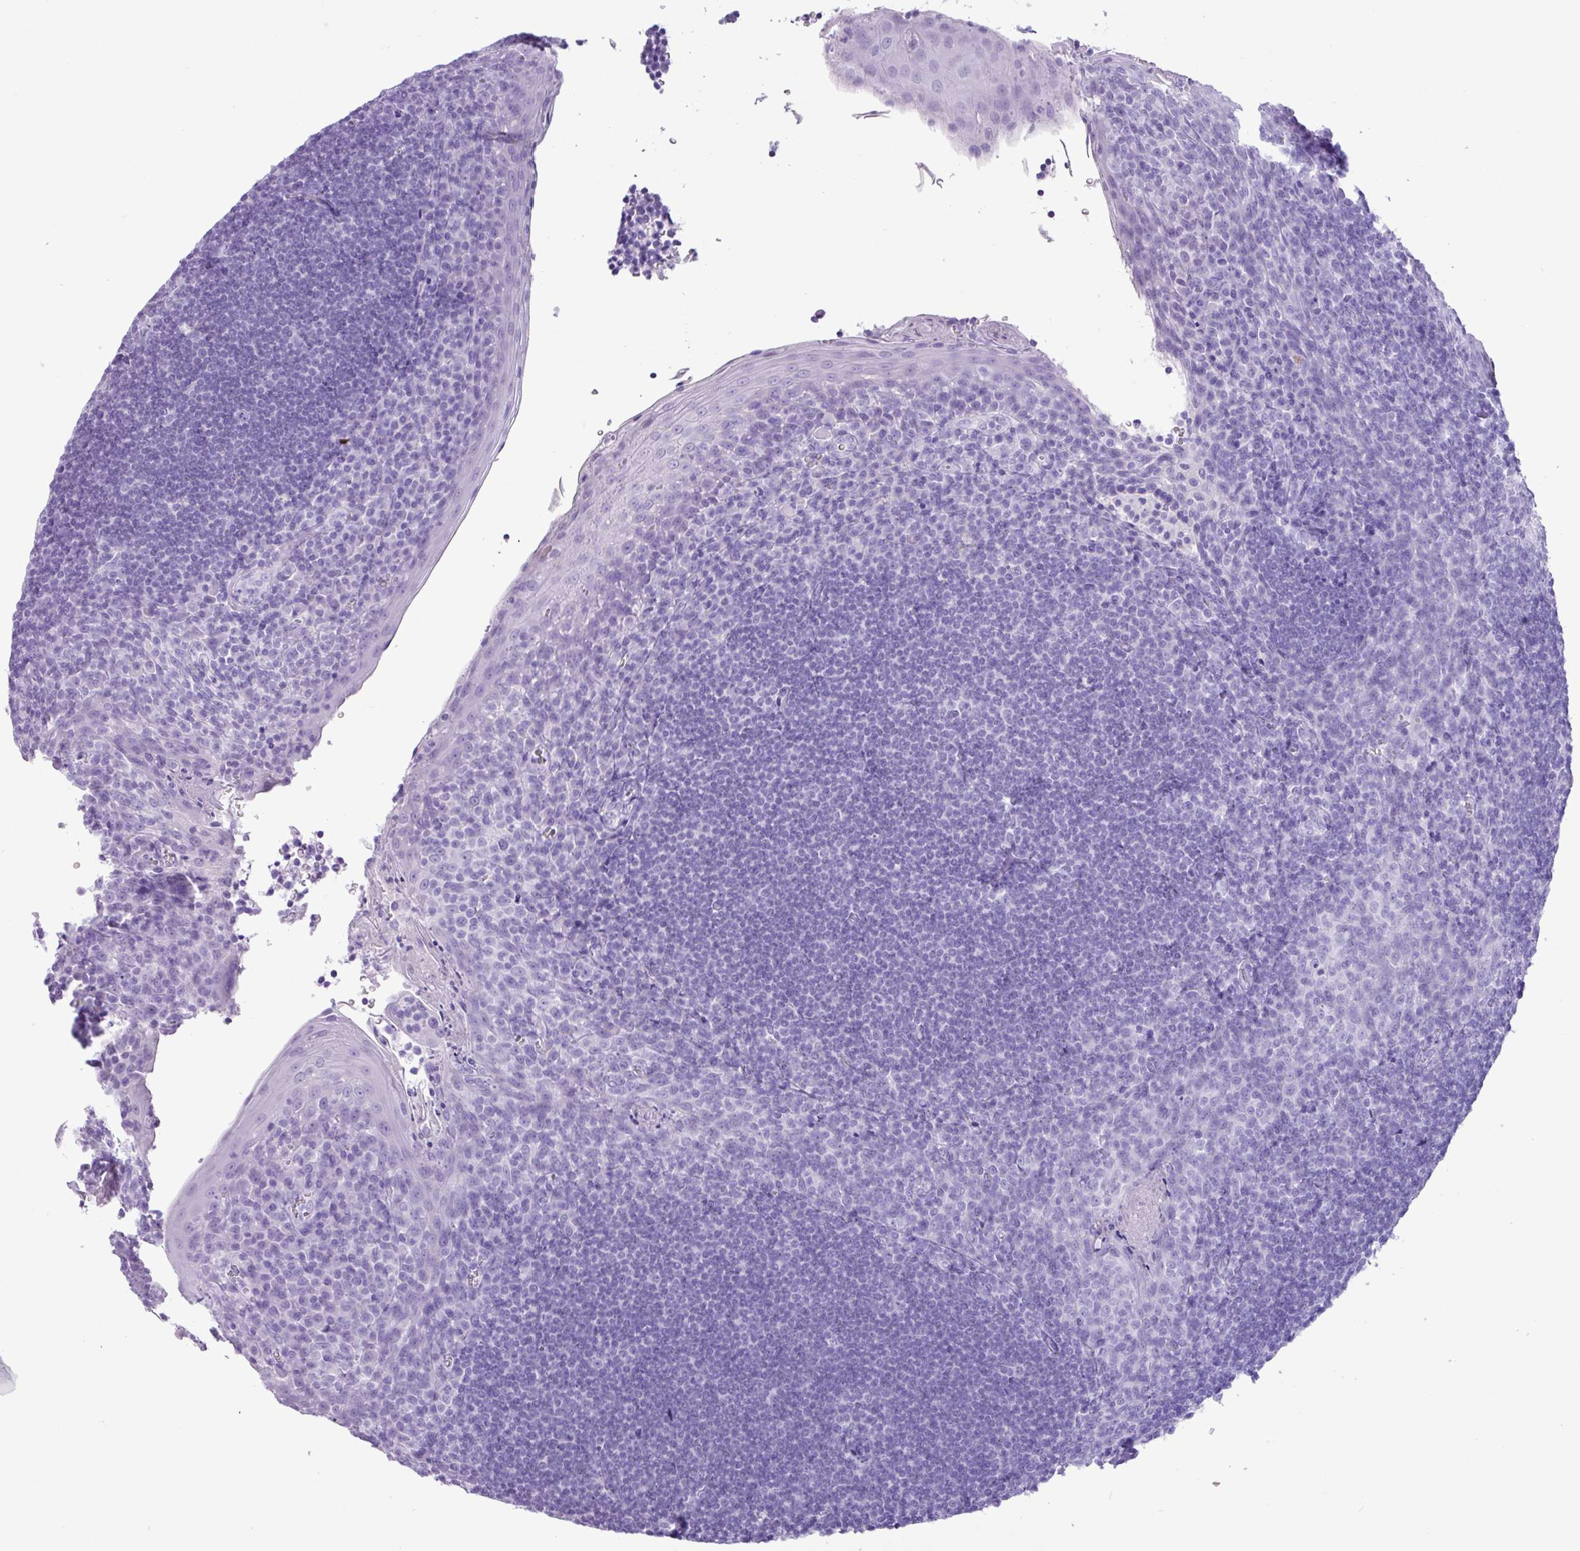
{"staining": {"intensity": "negative", "quantity": "none", "location": "none"}, "tissue": "tonsil", "cell_type": "Germinal center cells", "image_type": "normal", "snomed": [{"axis": "morphology", "description": "Normal tissue, NOS"}, {"axis": "topography", "description": "Tonsil"}], "caption": "Immunohistochemistry (IHC) histopathology image of normal tonsil: tonsil stained with DAB displays no significant protein expression in germinal center cells.", "gene": "CKMT2", "patient": {"sex": "male", "age": 27}}